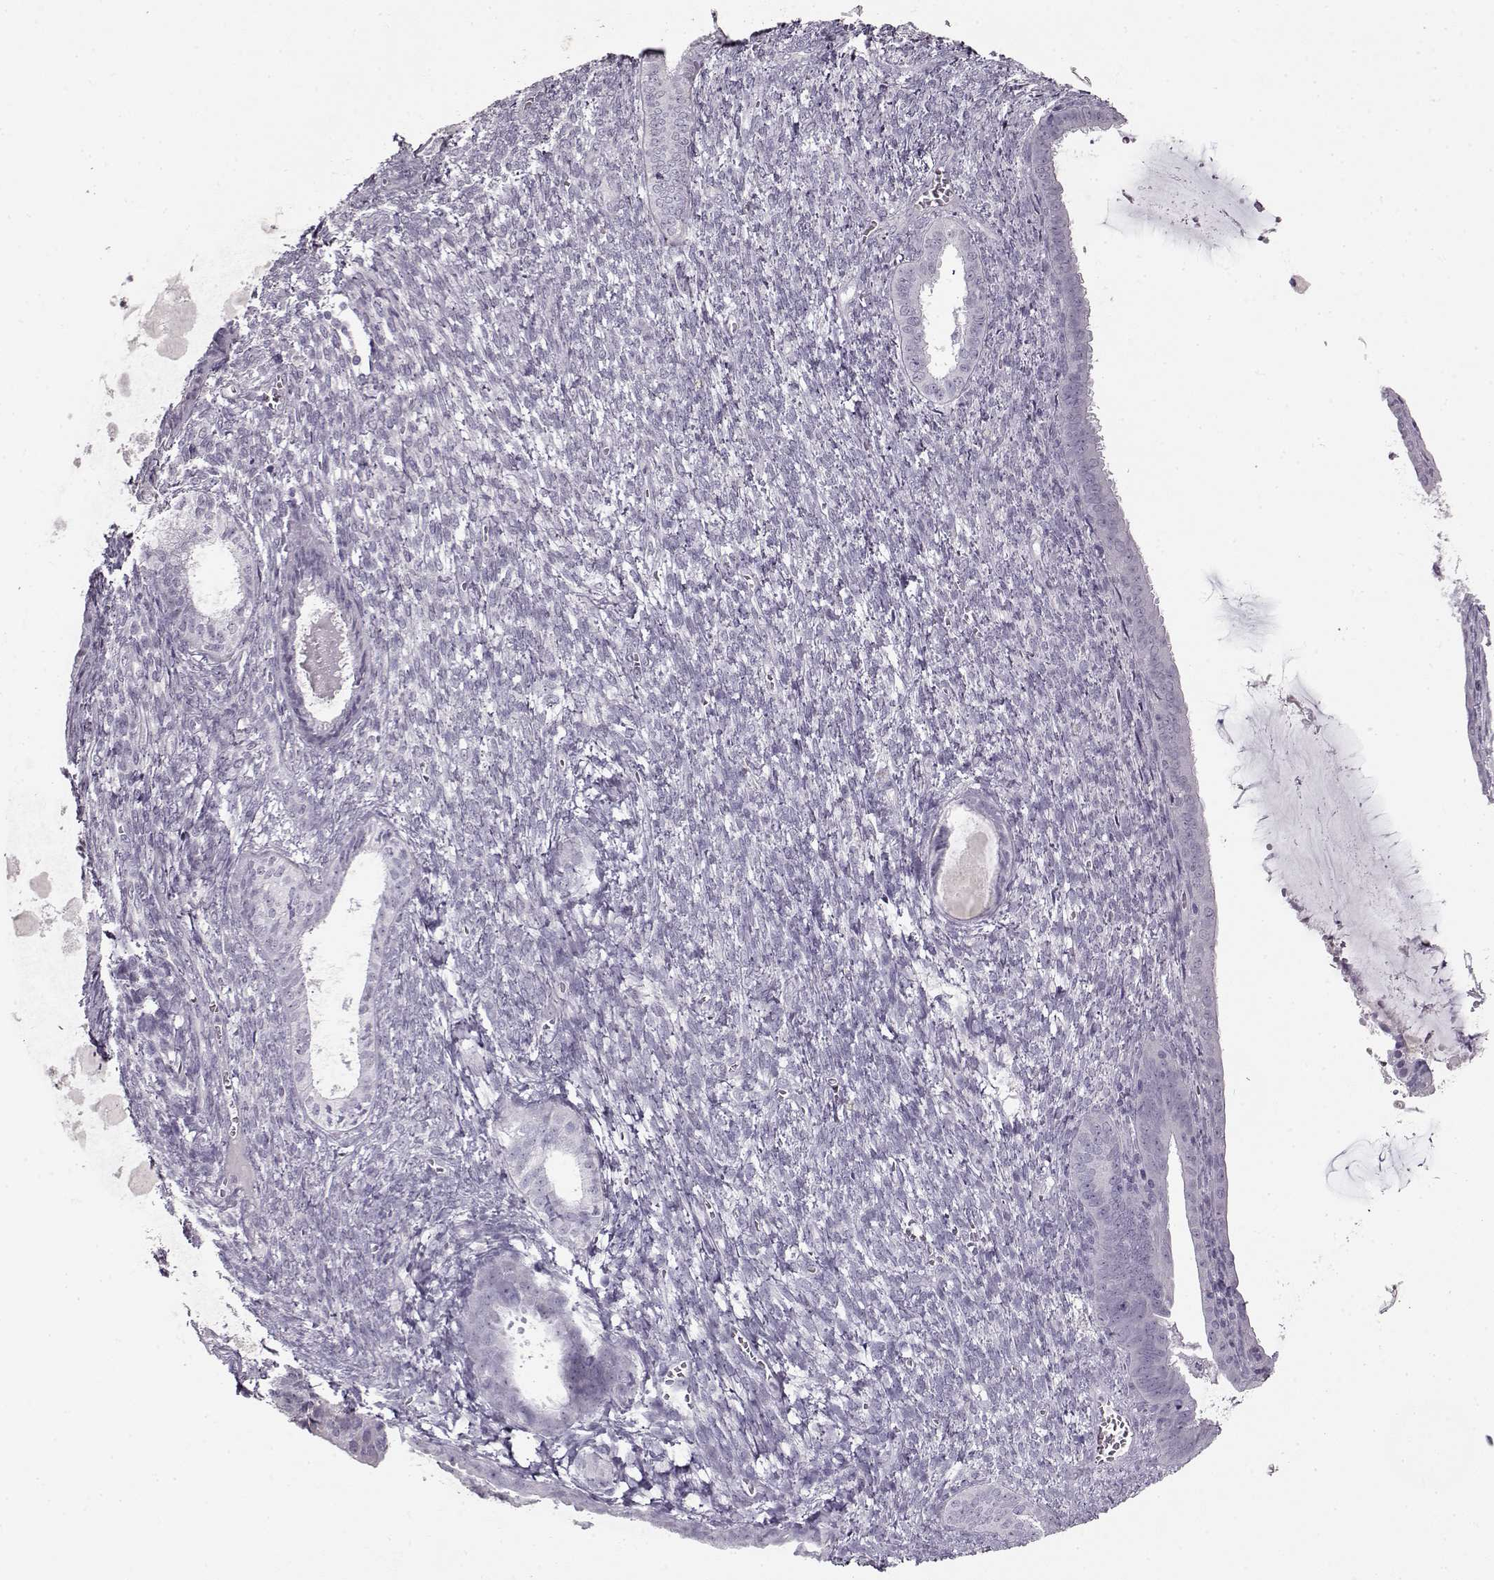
{"staining": {"intensity": "negative", "quantity": "none", "location": "none"}, "tissue": "endometrial cancer", "cell_type": "Tumor cells", "image_type": "cancer", "snomed": [{"axis": "morphology", "description": "Adenocarcinoma, NOS"}, {"axis": "topography", "description": "Endometrium"}], "caption": "Immunohistochemistry (IHC) of endometrial adenocarcinoma shows no expression in tumor cells.", "gene": "FSHB", "patient": {"sex": "female", "age": 86}}